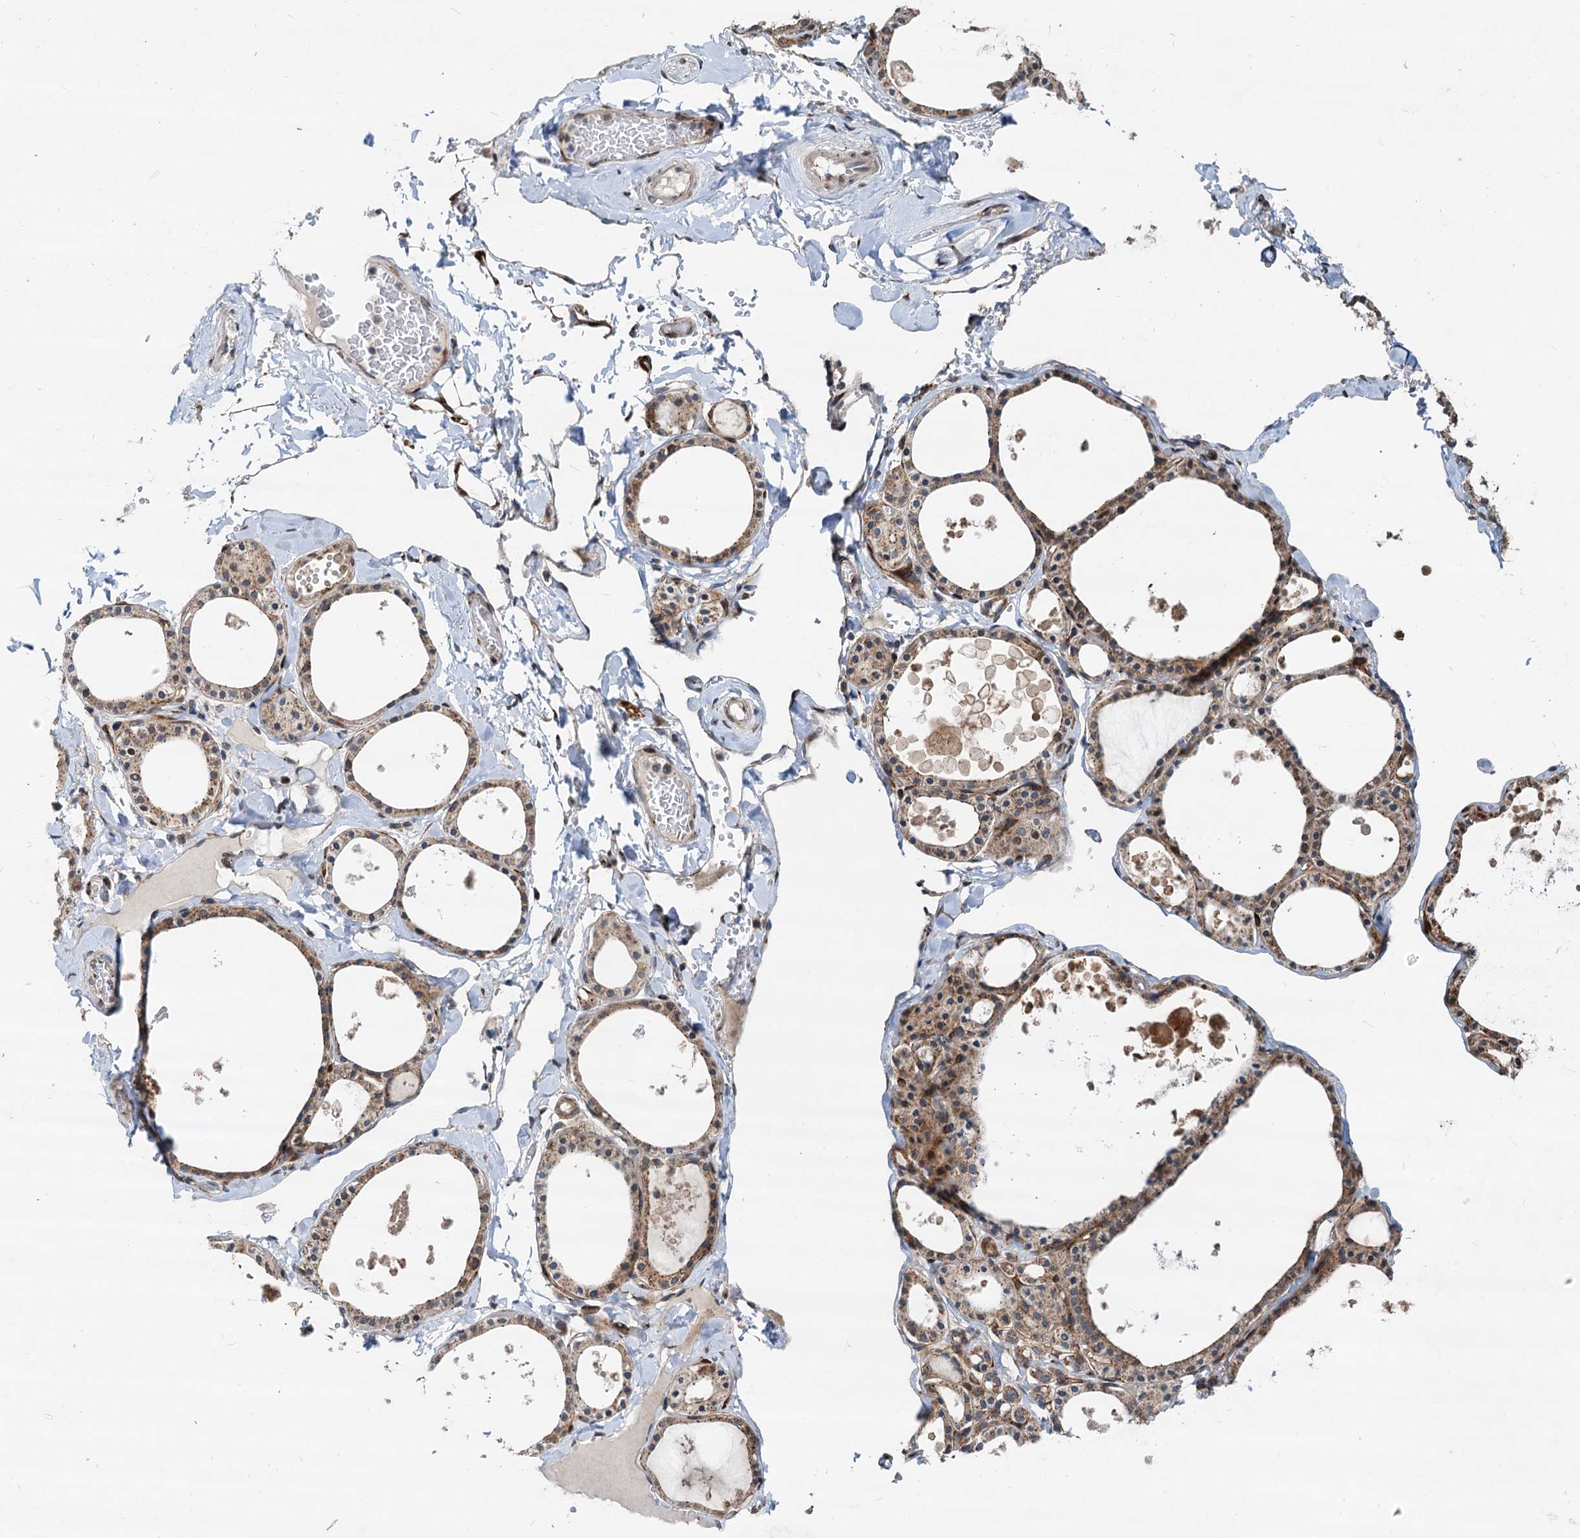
{"staining": {"intensity": "moderate", "quantity": ">75%", "location": "cytoplasmic/membranous"}, "tissue": "thyroid gland", "cell_type": "Glandular cells", "image_type": "normal", "snomed": [{"axis": "morphology", "description": "Normal tissue, NOS"}, {"axis": "topography", "description": "Thyroid gland"}], "caption": "Protein positivity by immunohistochemistry (IHC) exhibits moderate cytoplasmic/membranous staining in approximately >75% of glandular cells in unremarkable thyroid gland.", "gene": "CEP68", "patient": {"sex": "male", "age": 56}}